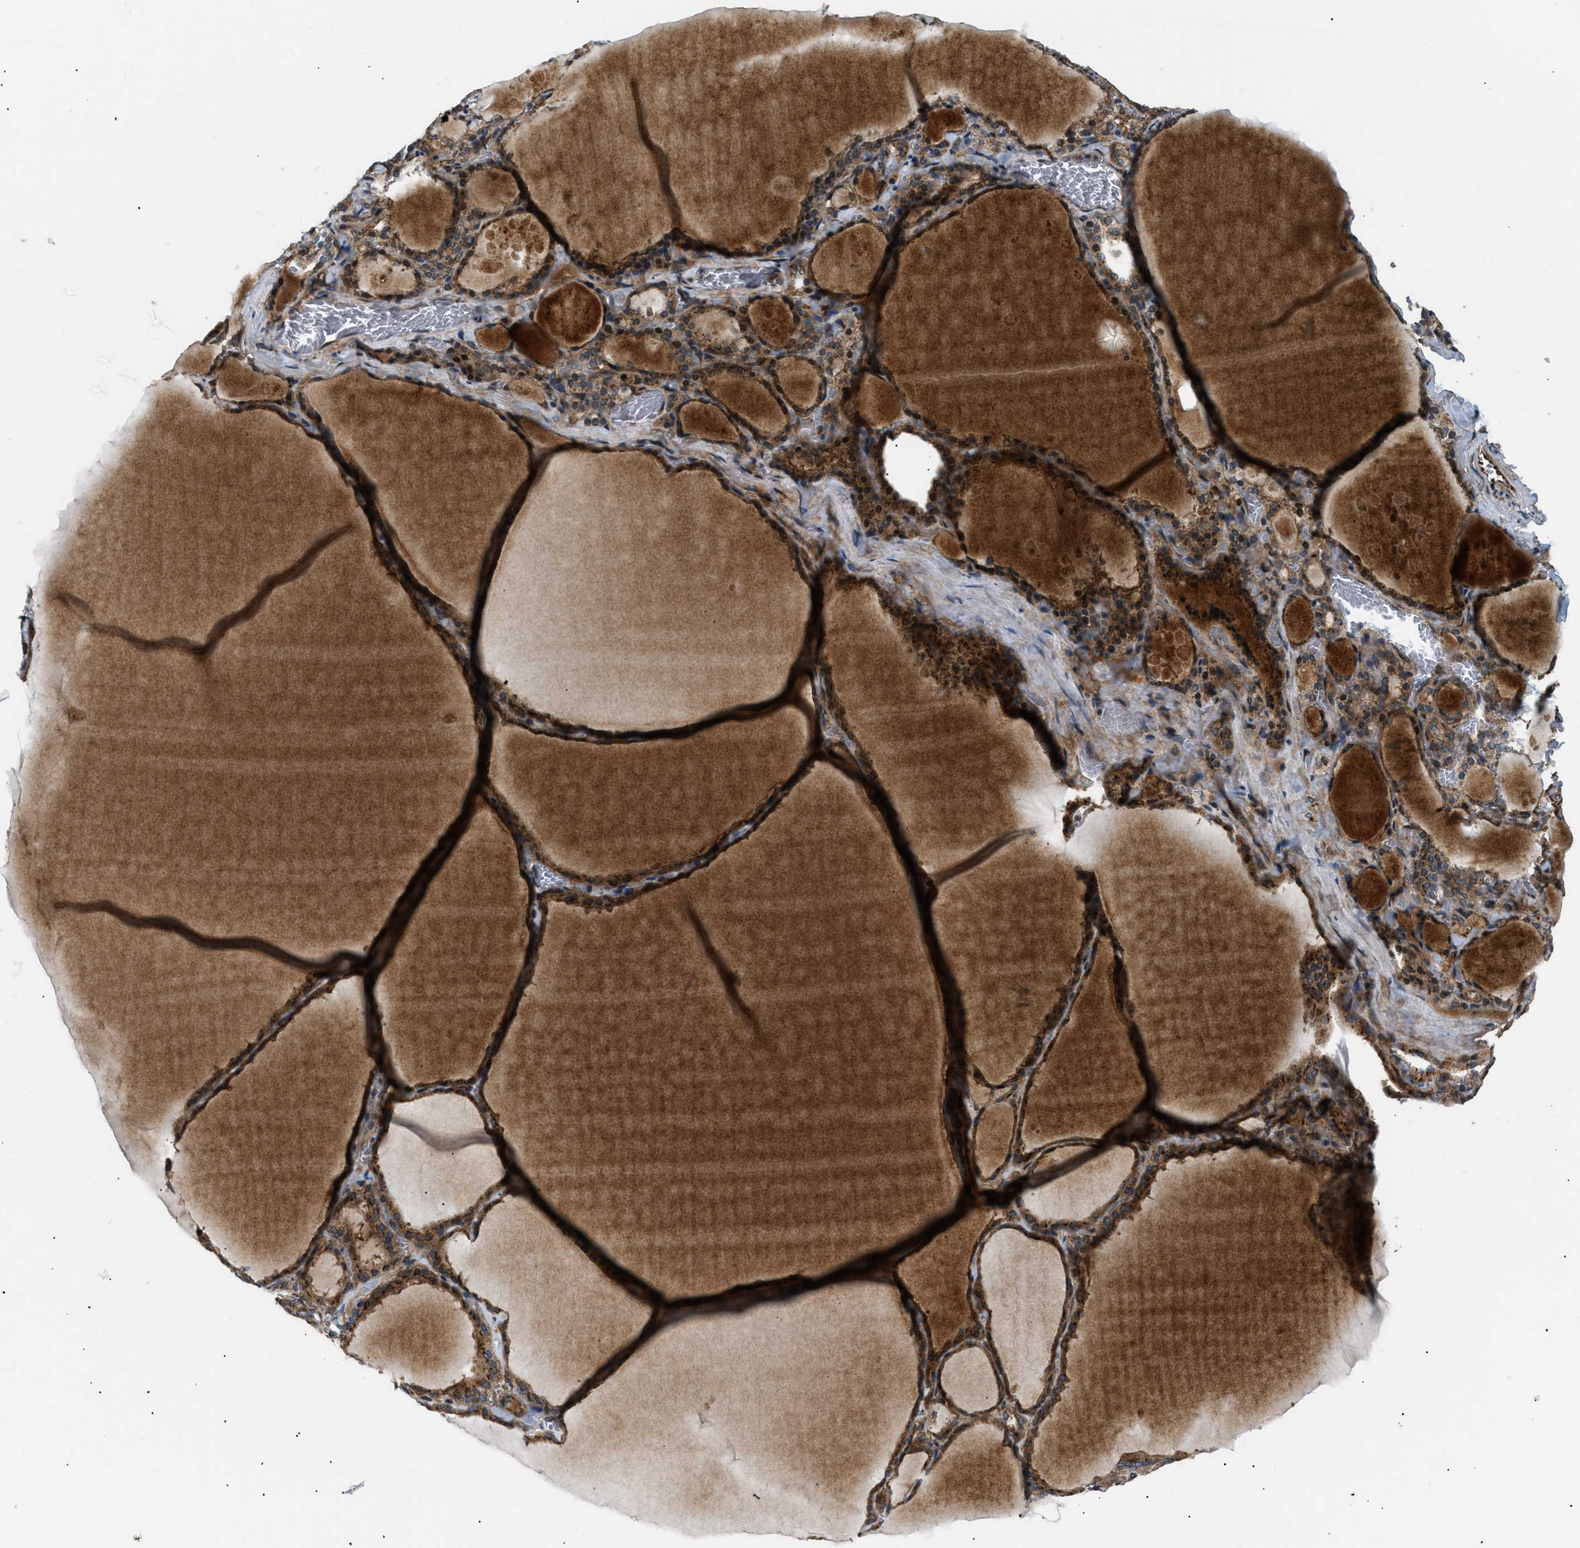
{"staining": {"intensity": "strong", "quantity": ">75%", "location": "cytoplasmic/membranous"}, "tissue": "thyroid gland", "cell_type": "Glandular cells", "image_type": "normal", "snomed": [{"axis": "morphology", "description": "Normal tissue, NOS"}, {"axis": "topography", "description": "Thyroid gland"}], "caption": "IHC image of unremarkable thyroid gland: thyroid gland stained using IHC shows high levels of strong protein expression localized specifically in the cytoplasmic/membranous of glandular cells, appearing as a cytoplasmic/membranous brown color.", "gene": "LYSMD3", "patient": {"sex": "male", "age": 56}}